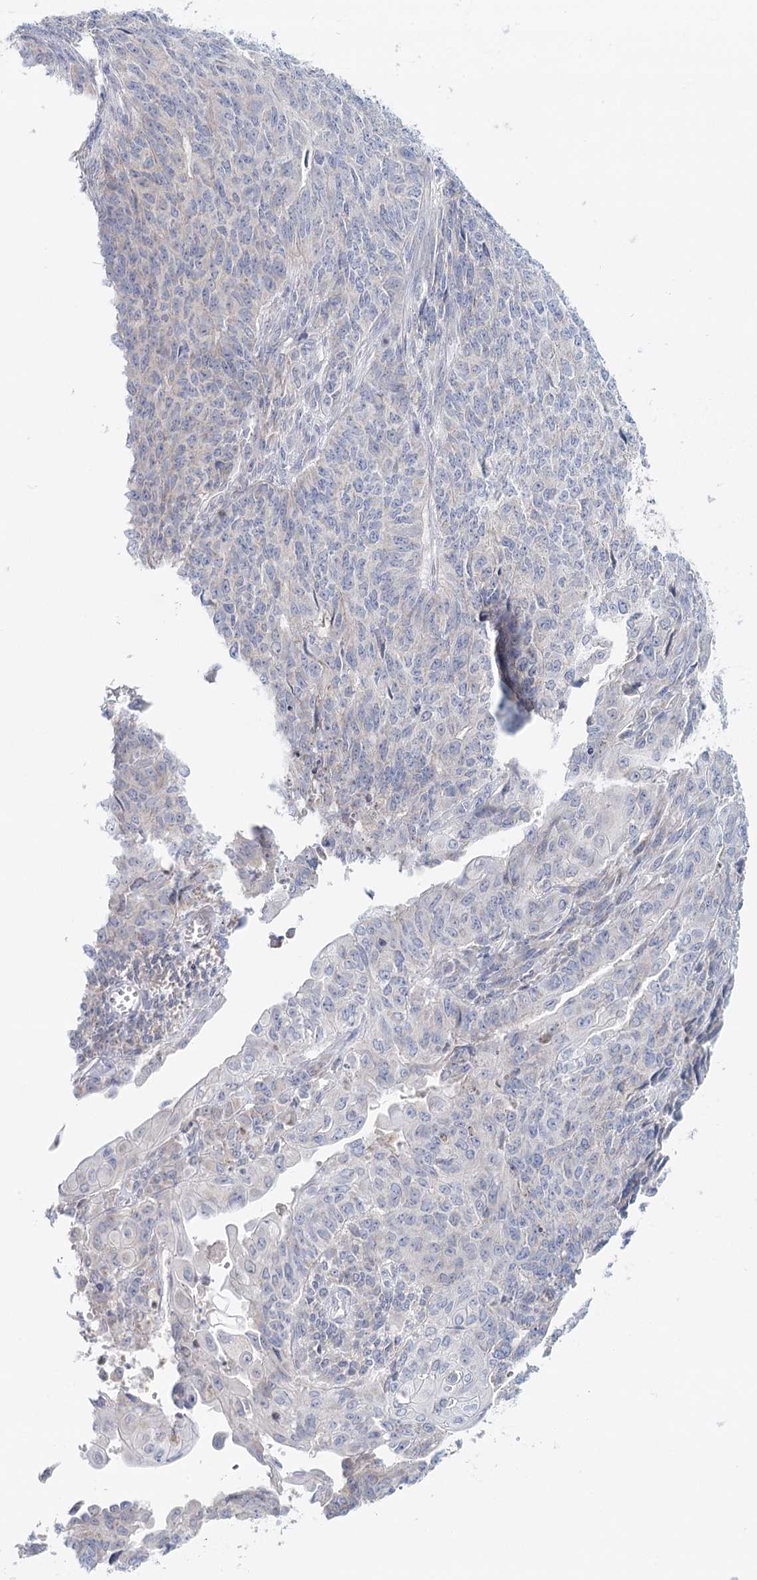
{"staining": {"intensity": "negative", "quantity": "none", "location": "none"}, "tissue": "endometrial cancer", "cell_type": "Tumor cells", "image_type": "cancer", "snomed": [{"axis": "morphology", "description": "Adenocarcinoma, NOS"}, {"axis": "topography", "description": "Endometrium"}], "caption": "Immunohistochemistry (IHC) image of neoplastic tissue: human endometrial cancer (adenocarcinoma) stained with DAB (3,3'-diaminobenzidine) reveals no significant protein staining in tumor cells.", "gene": "PSAPL1", "patient": {"sex": "female", "age": 32}}